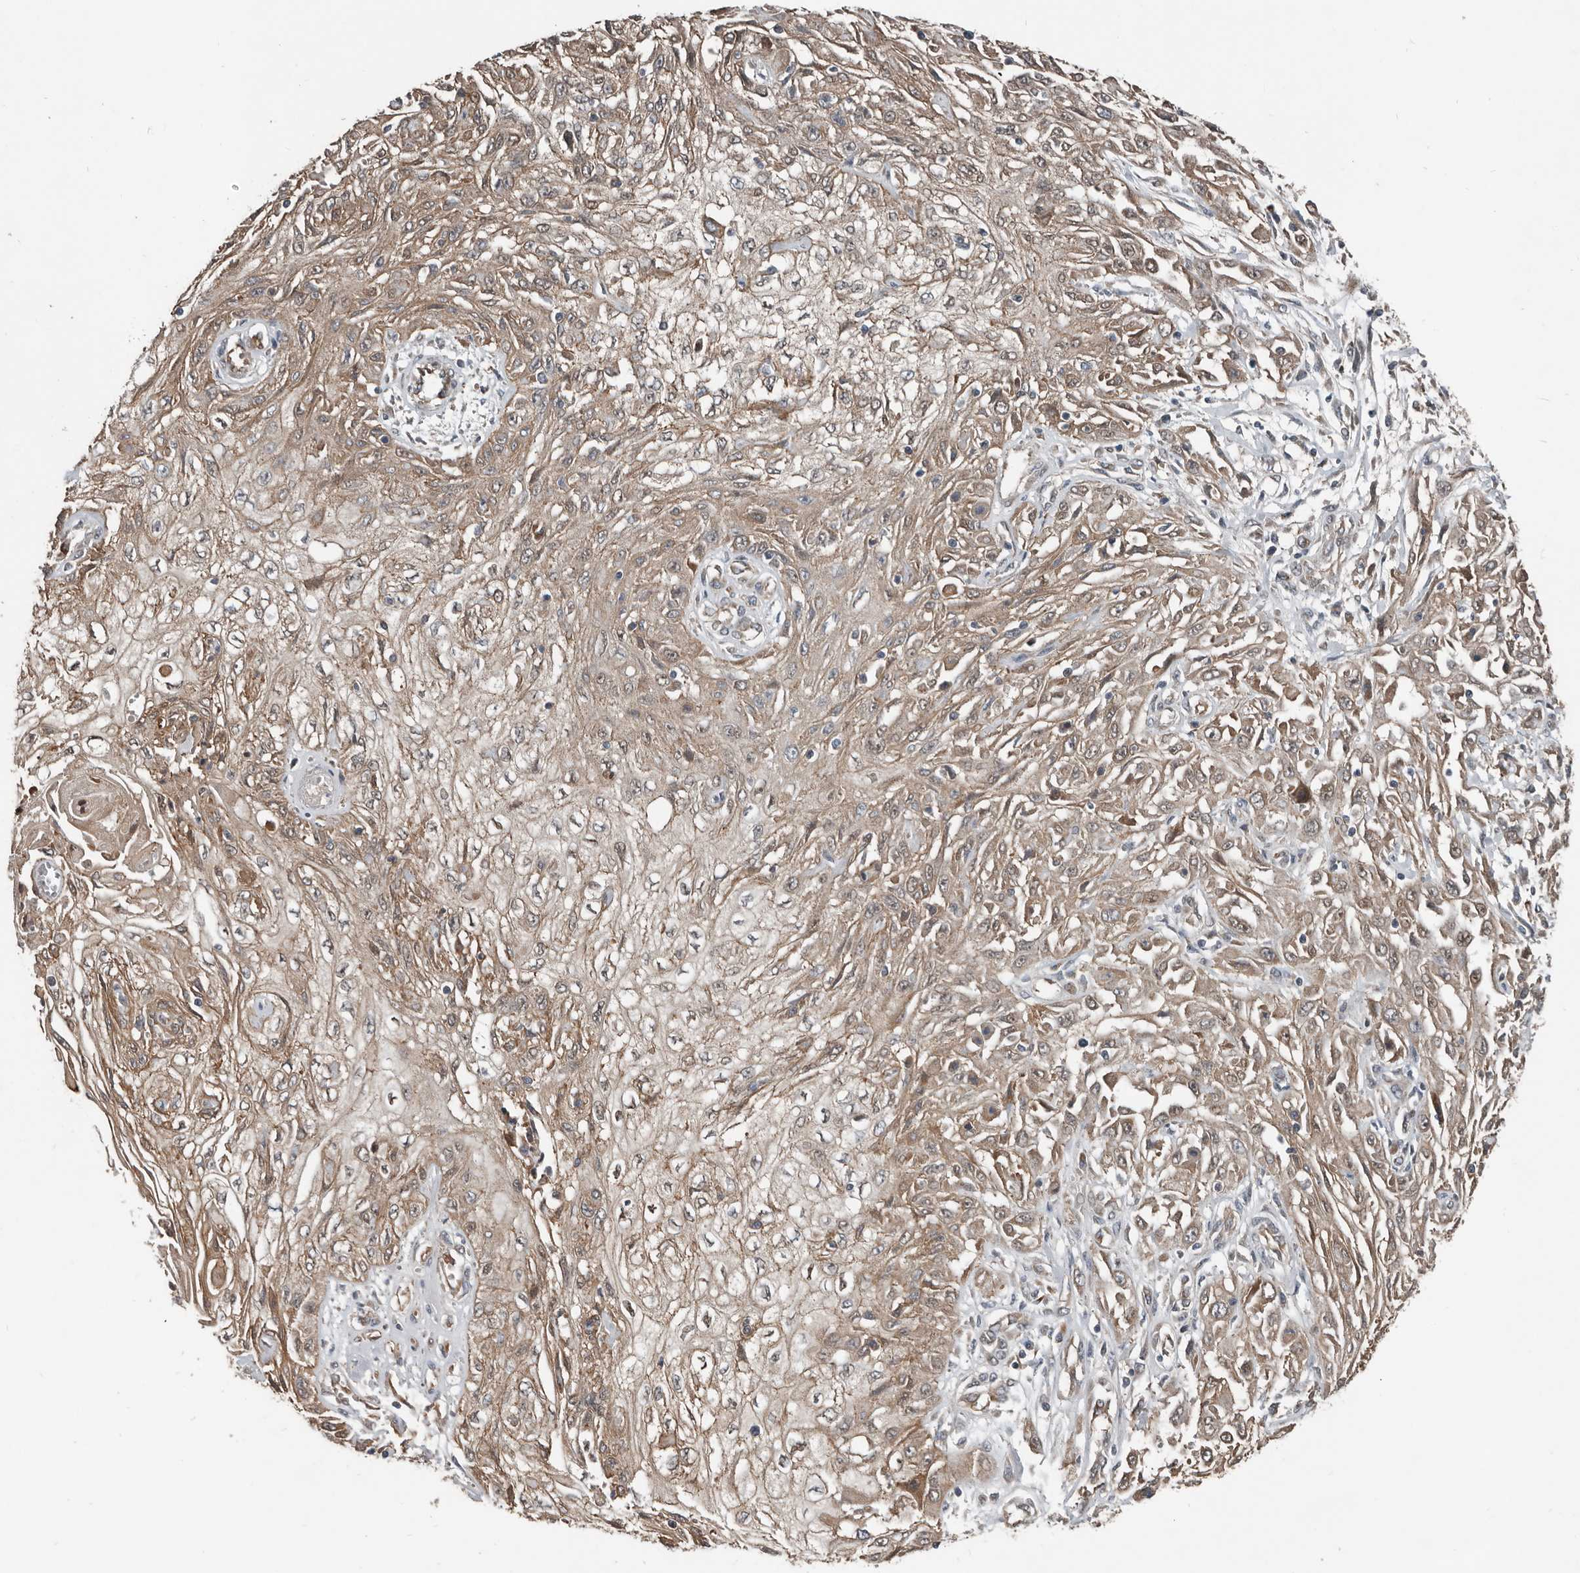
{"staining": {"intensity": "weak", "quantity": ">75%", "location": "cytoplasmic/membranous"}, "tissue": "skin cancer", "cell_type": "Tumor cells", "image_type": "cancer", "snomed": [{"axis": "morphology", "description": "Squamous cell carcinoma, NOS"}, {"axis": "morphology", "description": "Squamous cell carcinoma, metastatic, NOS"}, {"axis": "topography", "description": "Skin"}, {"axis": "topography", "description": "Lymph node"}], "caption": "Immunohistochemistry (DAB) staining of human skin cancer reveals weak cytoplasmic/membranous protein expression in approximately >75% of tumor cells.", "gene": "YOD1", "patient": {"sex": "male", "age": 75}}